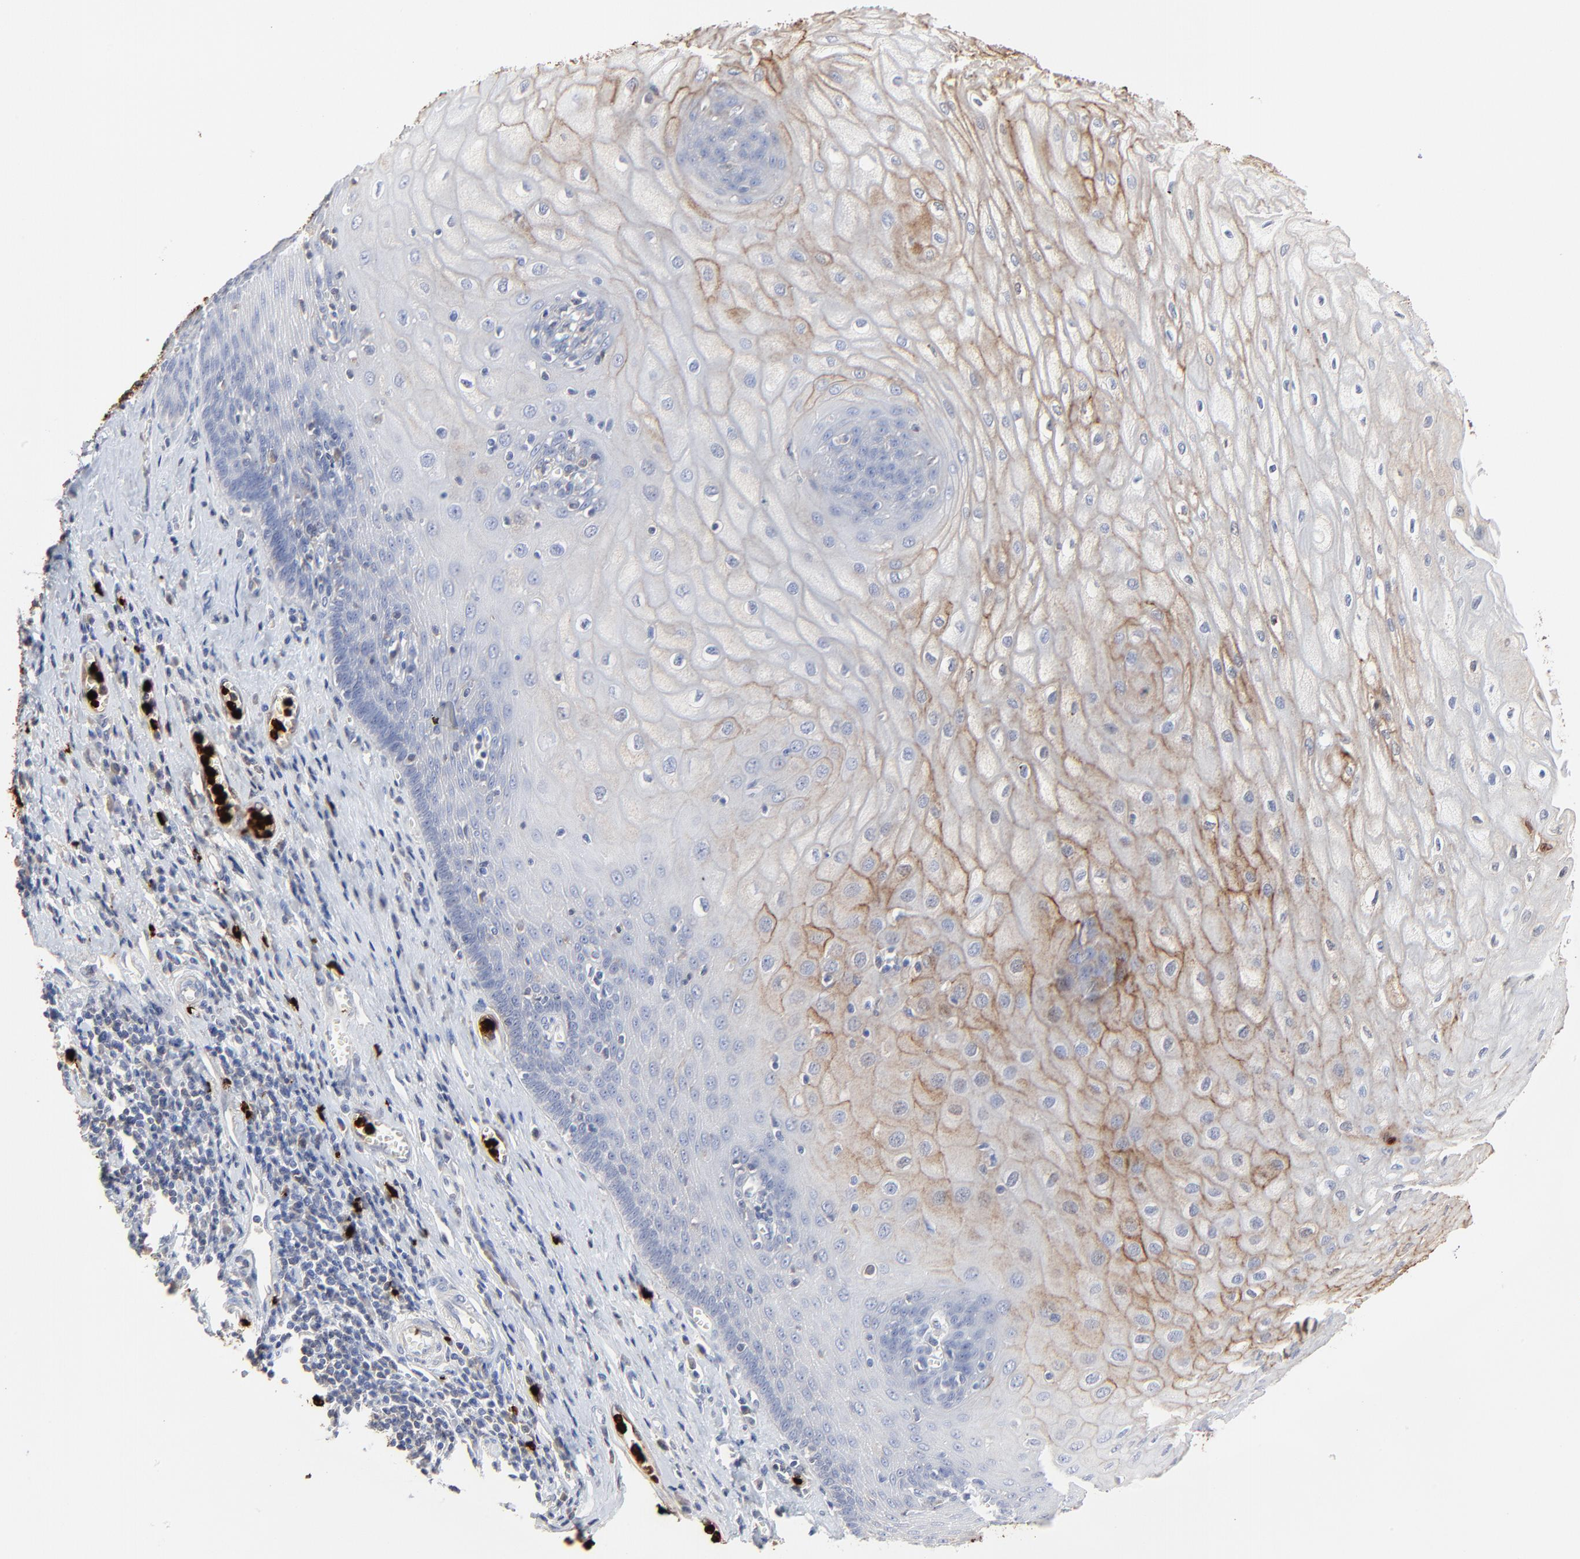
{"staining": {"intensity": "moderate", "quantity": ">75%", "location": "cytoplasmic/membranous"}, "tissue": "esophagus", "cell_type": "Squamous epithelial cells", "image_type": "normal", "snomed": [{"axis": "morphology", "description": "Normal tissue, NOS"}, {"axis": "morphology", "description": "Squamous cell carcinoma, NOS"}, {"axis": "topography", "description": "Esophagus"}], "caption": "An image showing moderate cytoplasmic/membranous staining in about >75% of squamous epithelial cells in unremarkable esophagus, as visualized by brown immunohistochemical staining.", "gene": "LCN2", "patient": {"sex": "male", "age": 65}}